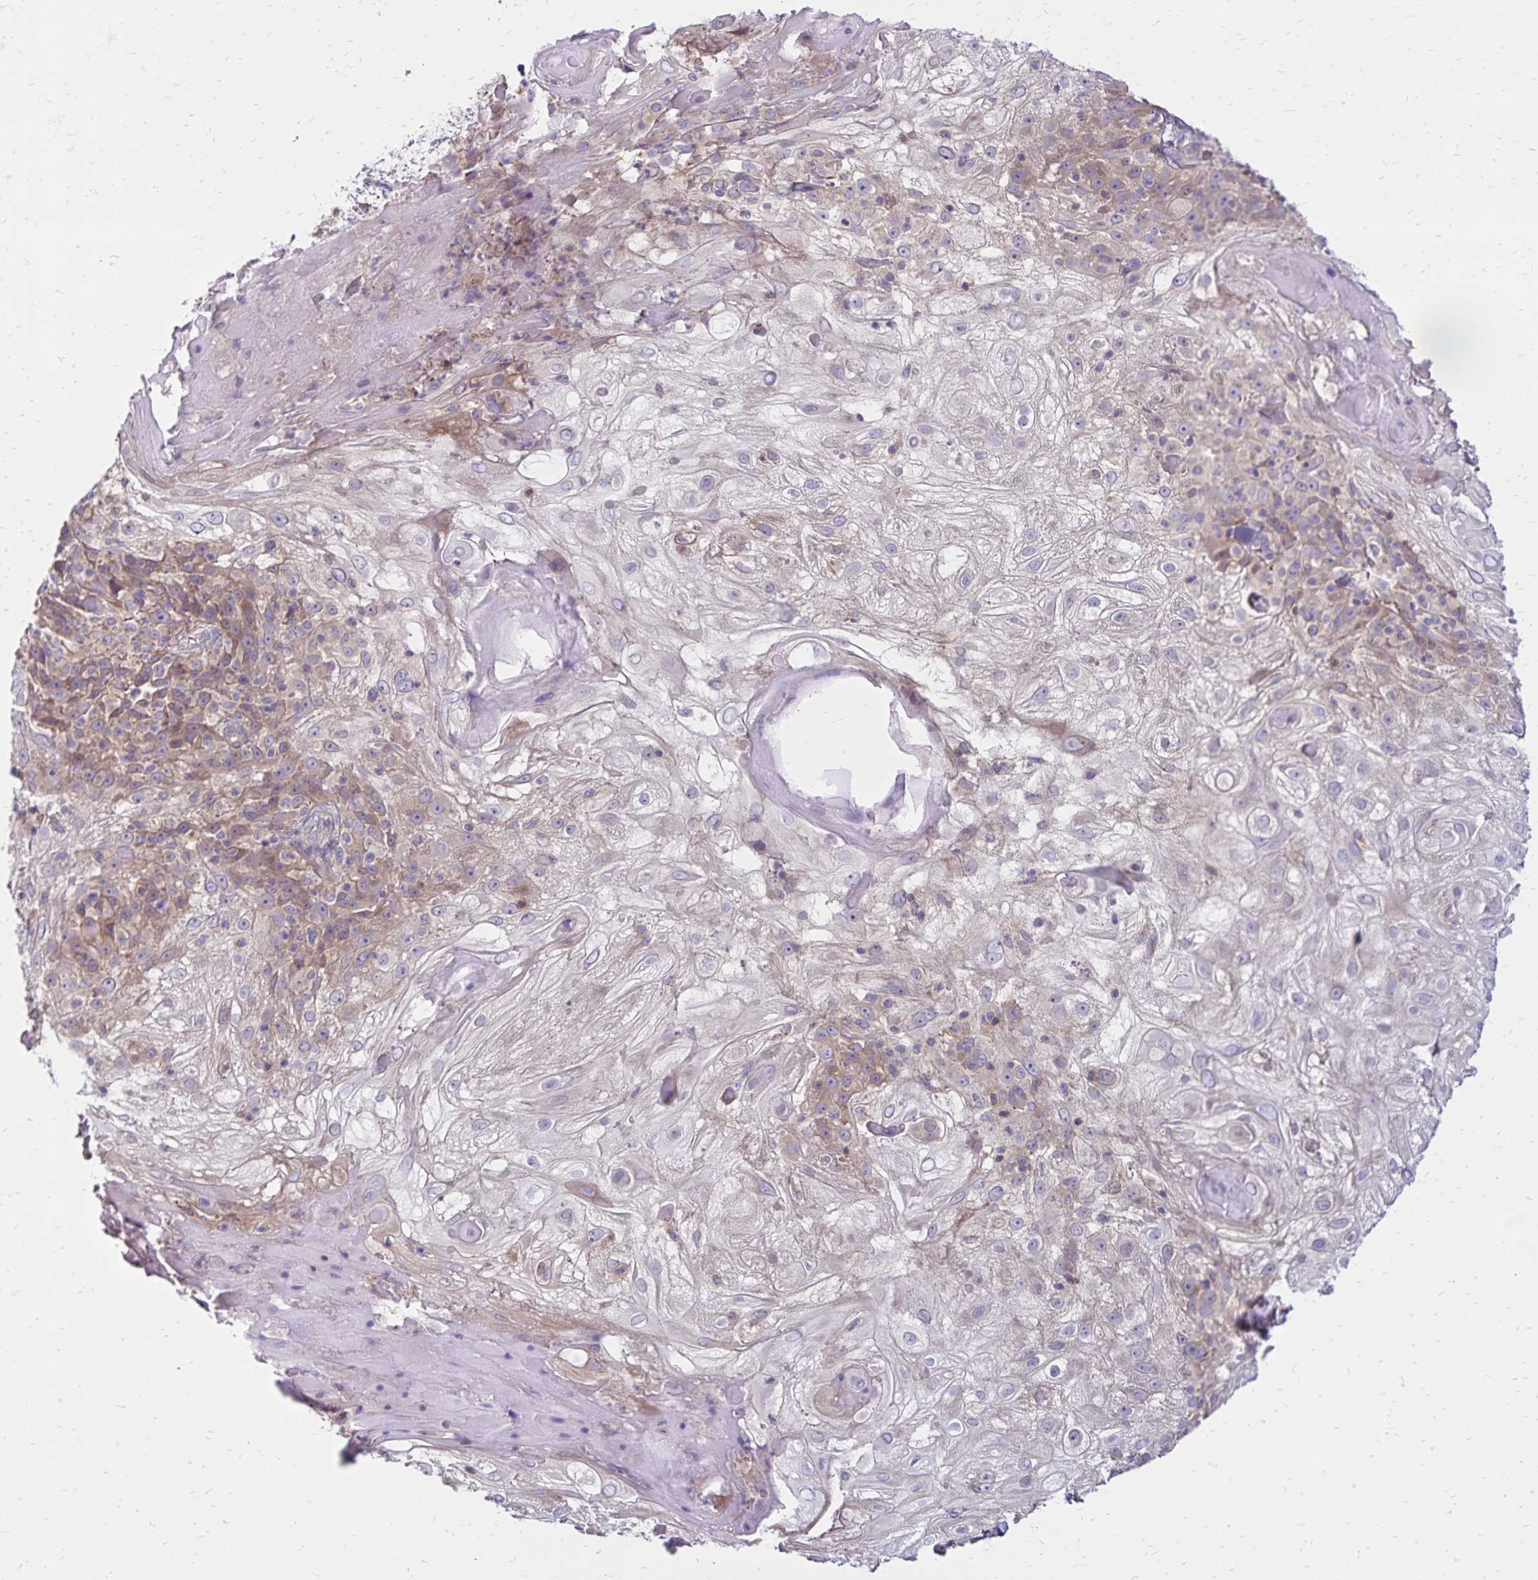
{"staining": {"intensity": "negative", "quantity": "none", "location": "none"}, "tissue": "skin cancer", "cell_type": "Tumor cells", "image_type": "cancer", "snomed": [{"axis": "morphology", "description": "Normal tissue, NOS"}, {"axis": "morphology", "description": "Squamous cell carcinoma, NOS"}, {"axis": "topography", "description": "Skin"}], "caption": "Immunohistochemistry (IHC) histopathology image of human squamous cell carcinoma (skin) stained for a protein (brown), which demonstrates no positivity in tumor cells.", "gene": "FSD1", "patient": {"sex": "female", "age": 83}}